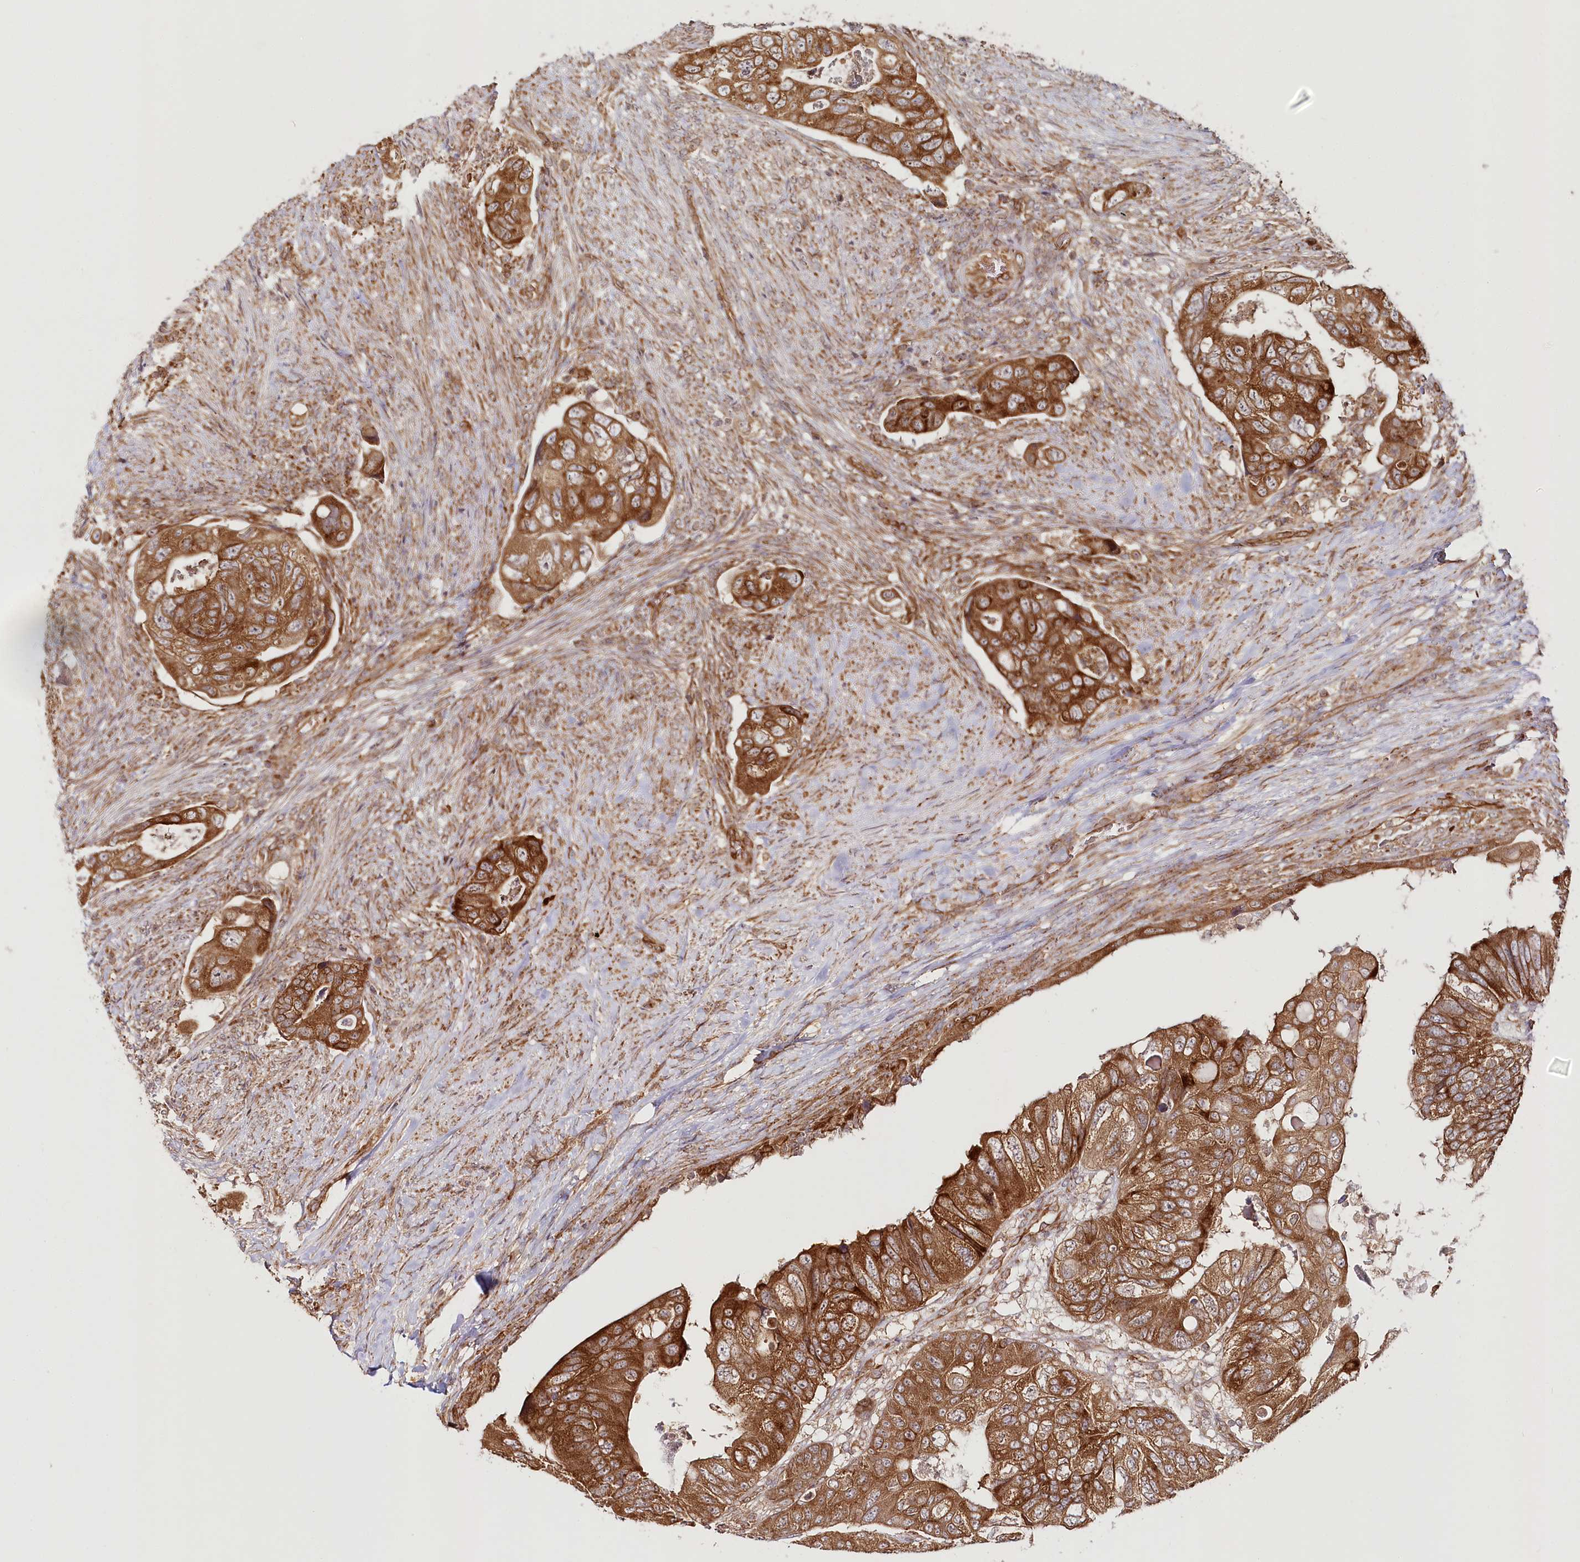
{"staining": {"intensity": "strong", "quantity": ">75%", "location": "cytoplasmic/membranous"}, "tissue": "colorectal cancer", "cell_type": "Tumor cells", "image_type": "cancer", "snomed": [{"axis": "morphology", "description": "Adenocarcinoma, NOS"}, {"axis": "topography", "description": "Rectum"}], "caption": "Immunohistochemistry staining of colorectal cancer, which shows high levels of strong cytoplasmic/membranous staining in about >75% of tumor cells indicating strong cytoplasmic/membranous protein expression. The staining was performed using DAB (3,3'-diaminobenzidine) (brown) for protein detection and nuclei were counterstained in hematoxylin (blue).", "gene": "OTUD4", "patient": {"sex": "male", "age": 63}}